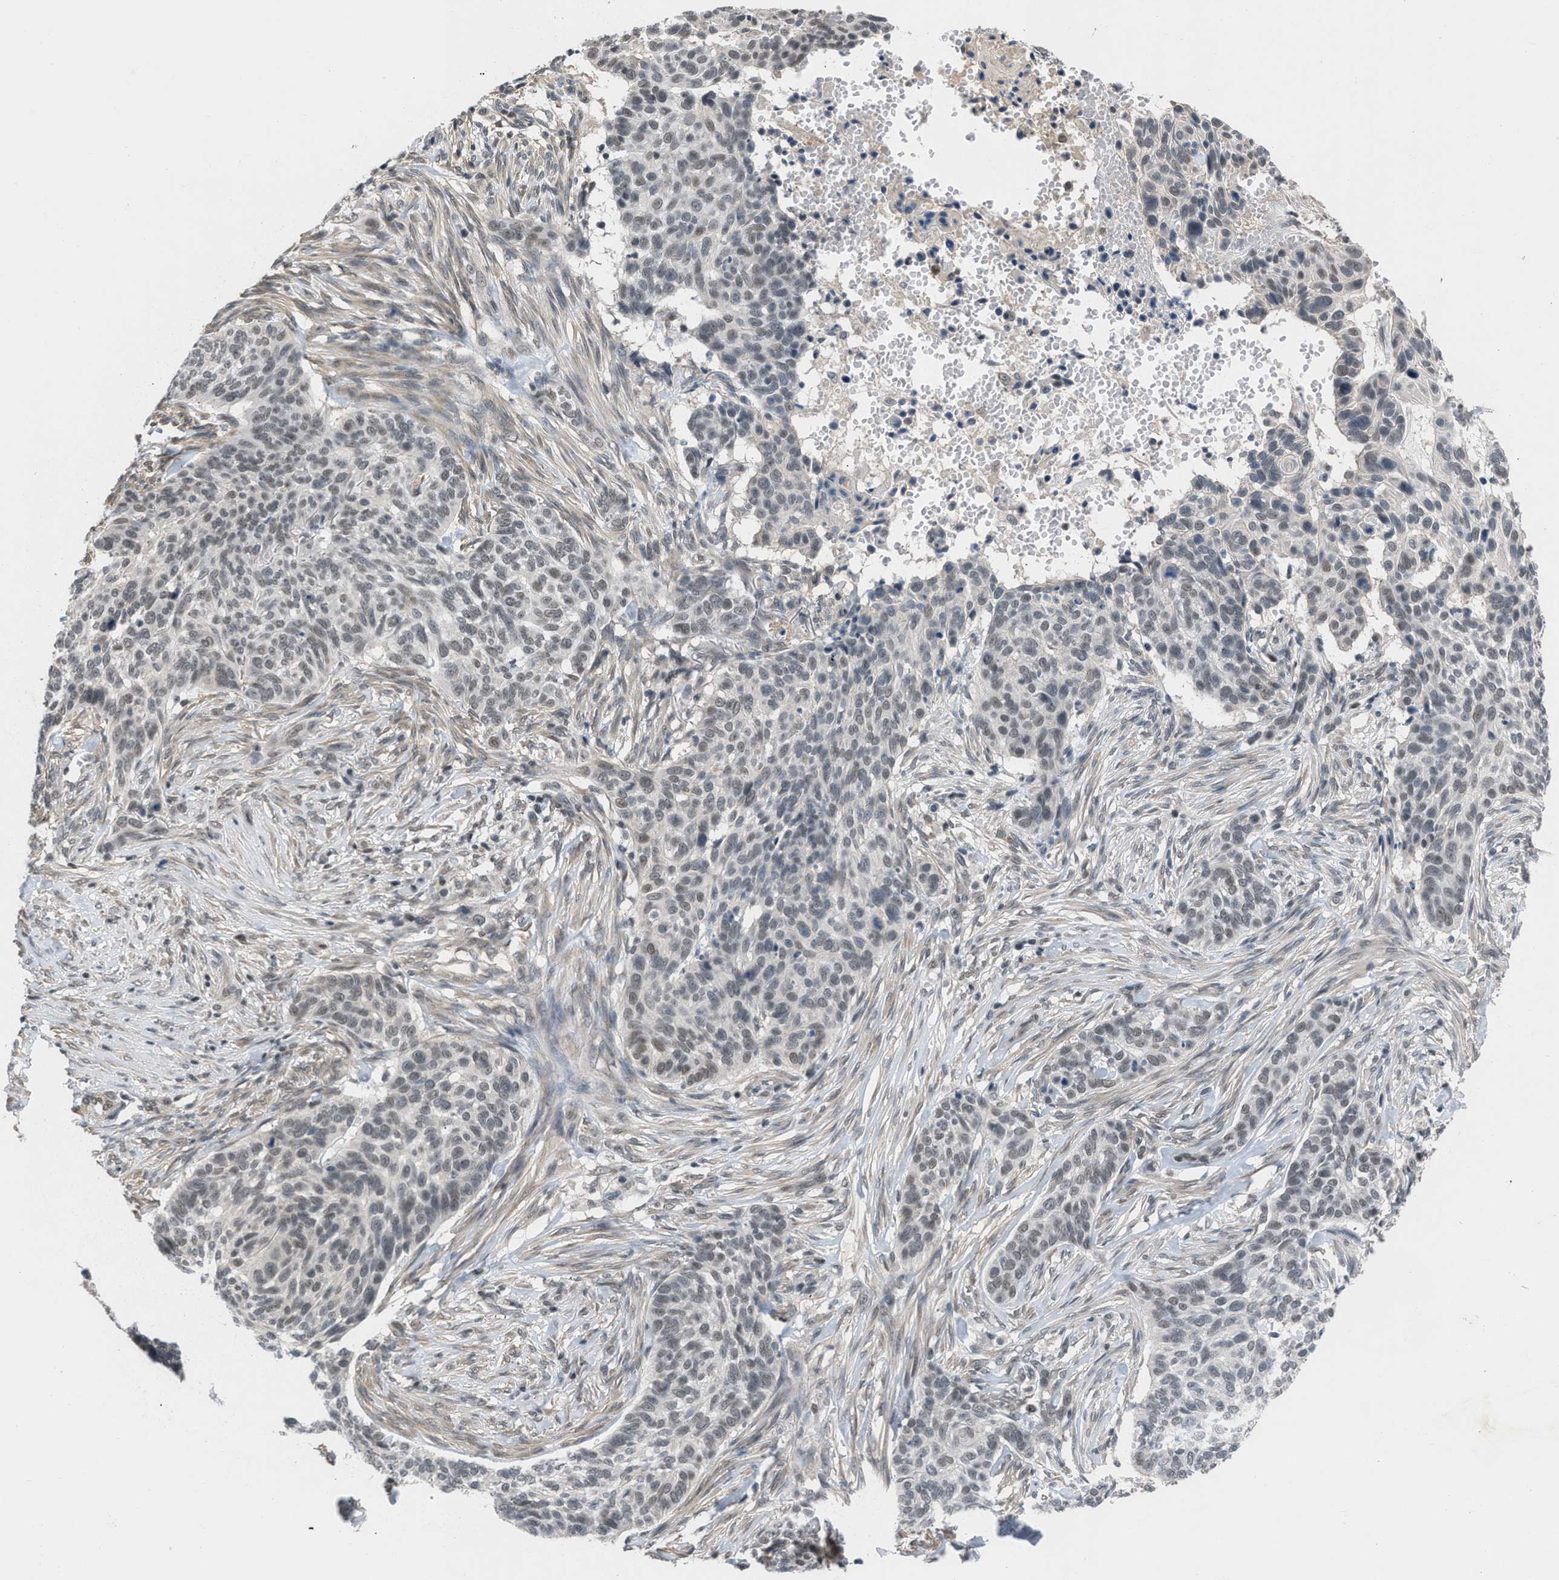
{"staining": {"intensity": "weak", "quantity": "25%-75%", "location": "nuclear"}, "tissue": "skin cancer", "cell_type": "Tumor cells", "image_type": "cancer", "snomed": [{"axis": "morphology", "description": "Basal cell carcinoma"}, {"axis": "topography", "description": "Skin"}], "caption": "Immunohistochemistry micrograph of skin cancer stained for a protein (brown), which shows low levels of weak nuclear staining in approximately 25%-75% of tumor cells.", "gene": "TERF2IP", "patient": {"sex": "male", "age": 85}}